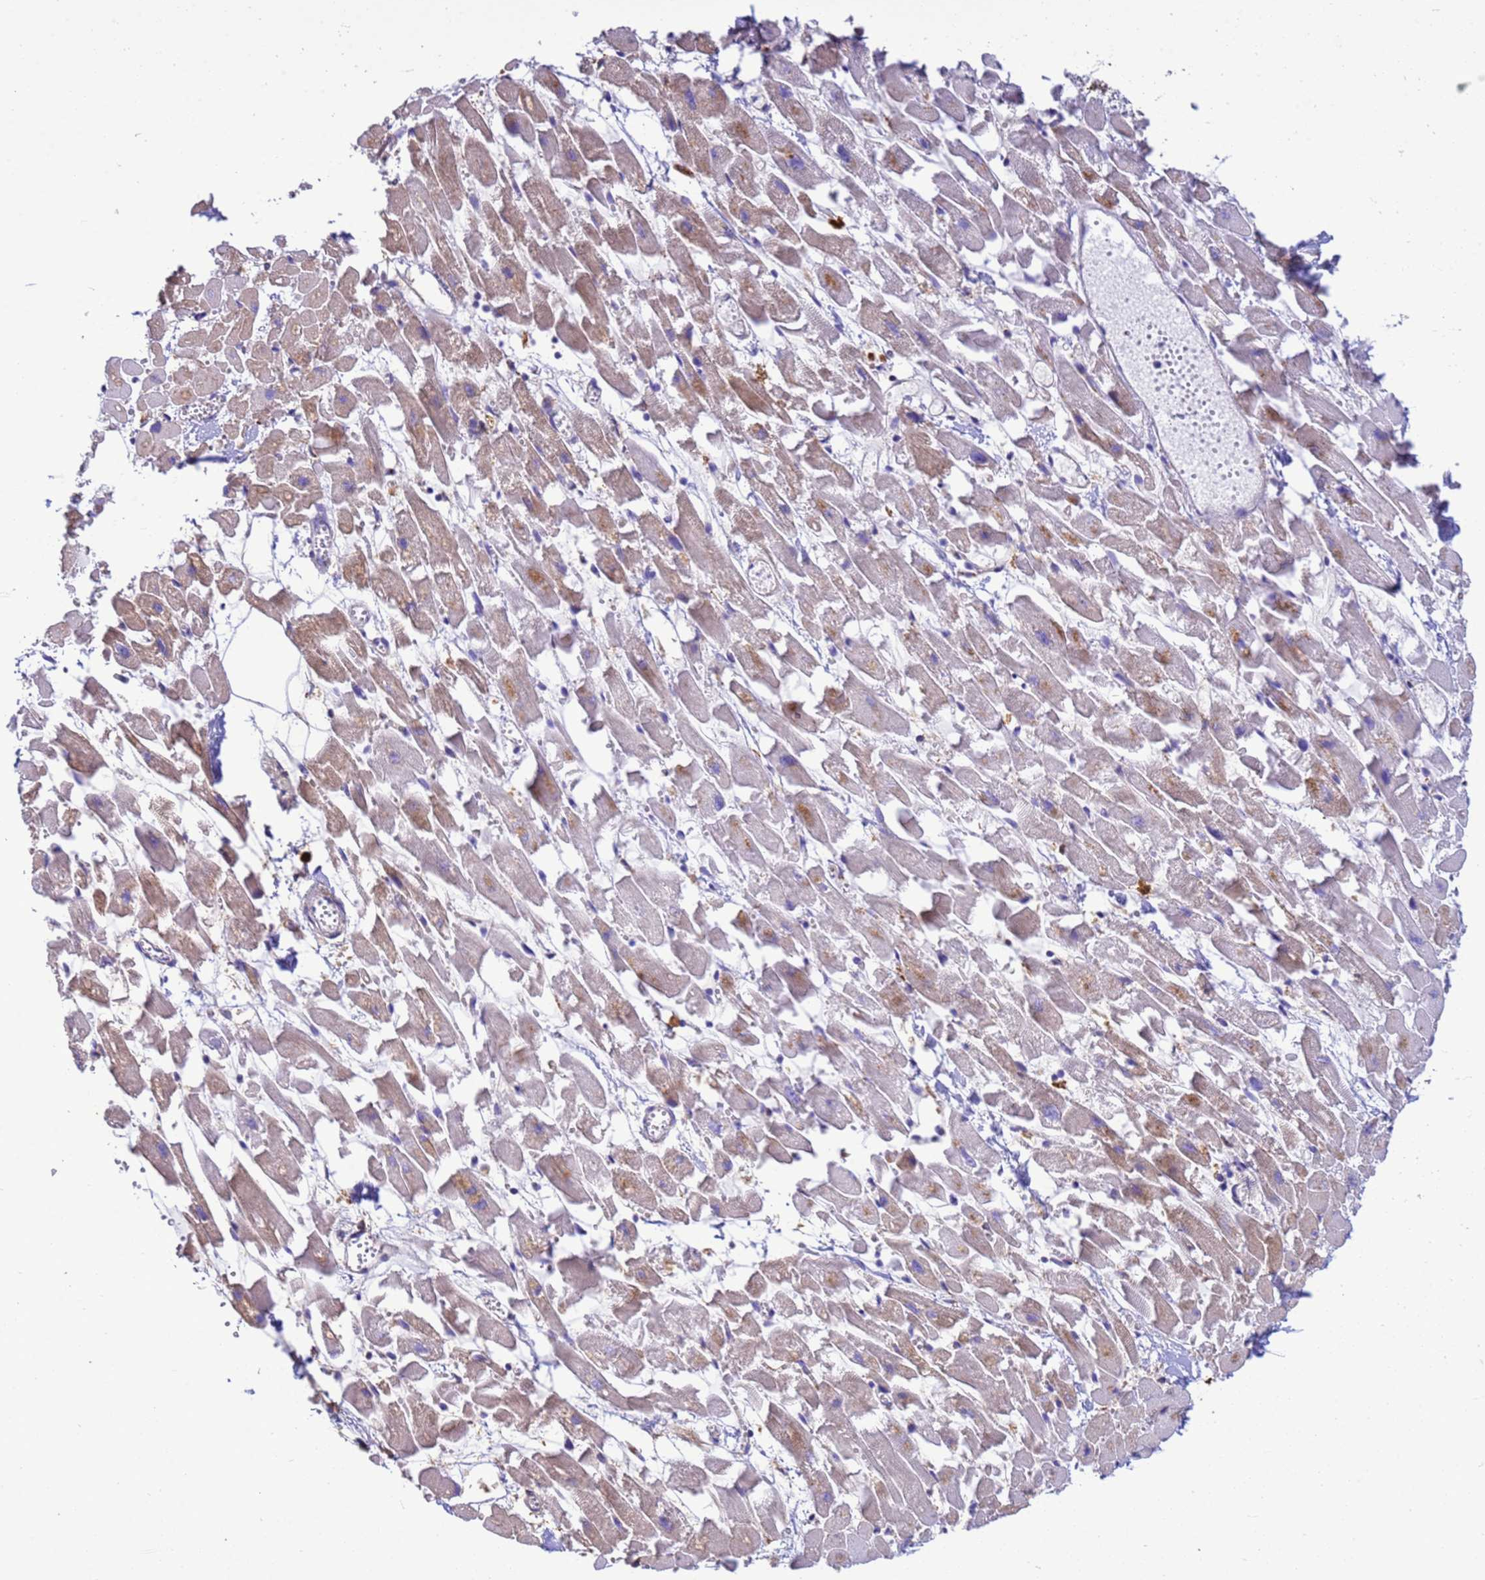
{"staining": {"intensity": "moderate", "quantity": "25%-75%", "location": "cytoplasmic/membranous"}, "tissue": "heart muscle", "cell_type": "Cardiomyocytes", "image_type": "normal", "snomed": [{"axis": "morphology", "description": "Normal tissue, NOS"}, {"axis": "topography", "description": "Heart"}], "caption": "Cardiomyocytes reveal moderate cytoplasmic/membranous staining in about 25%-75% of cells in benign heart muscle.", "gene": "THAP5", "patient": {"sex": "female", "age": 64}}